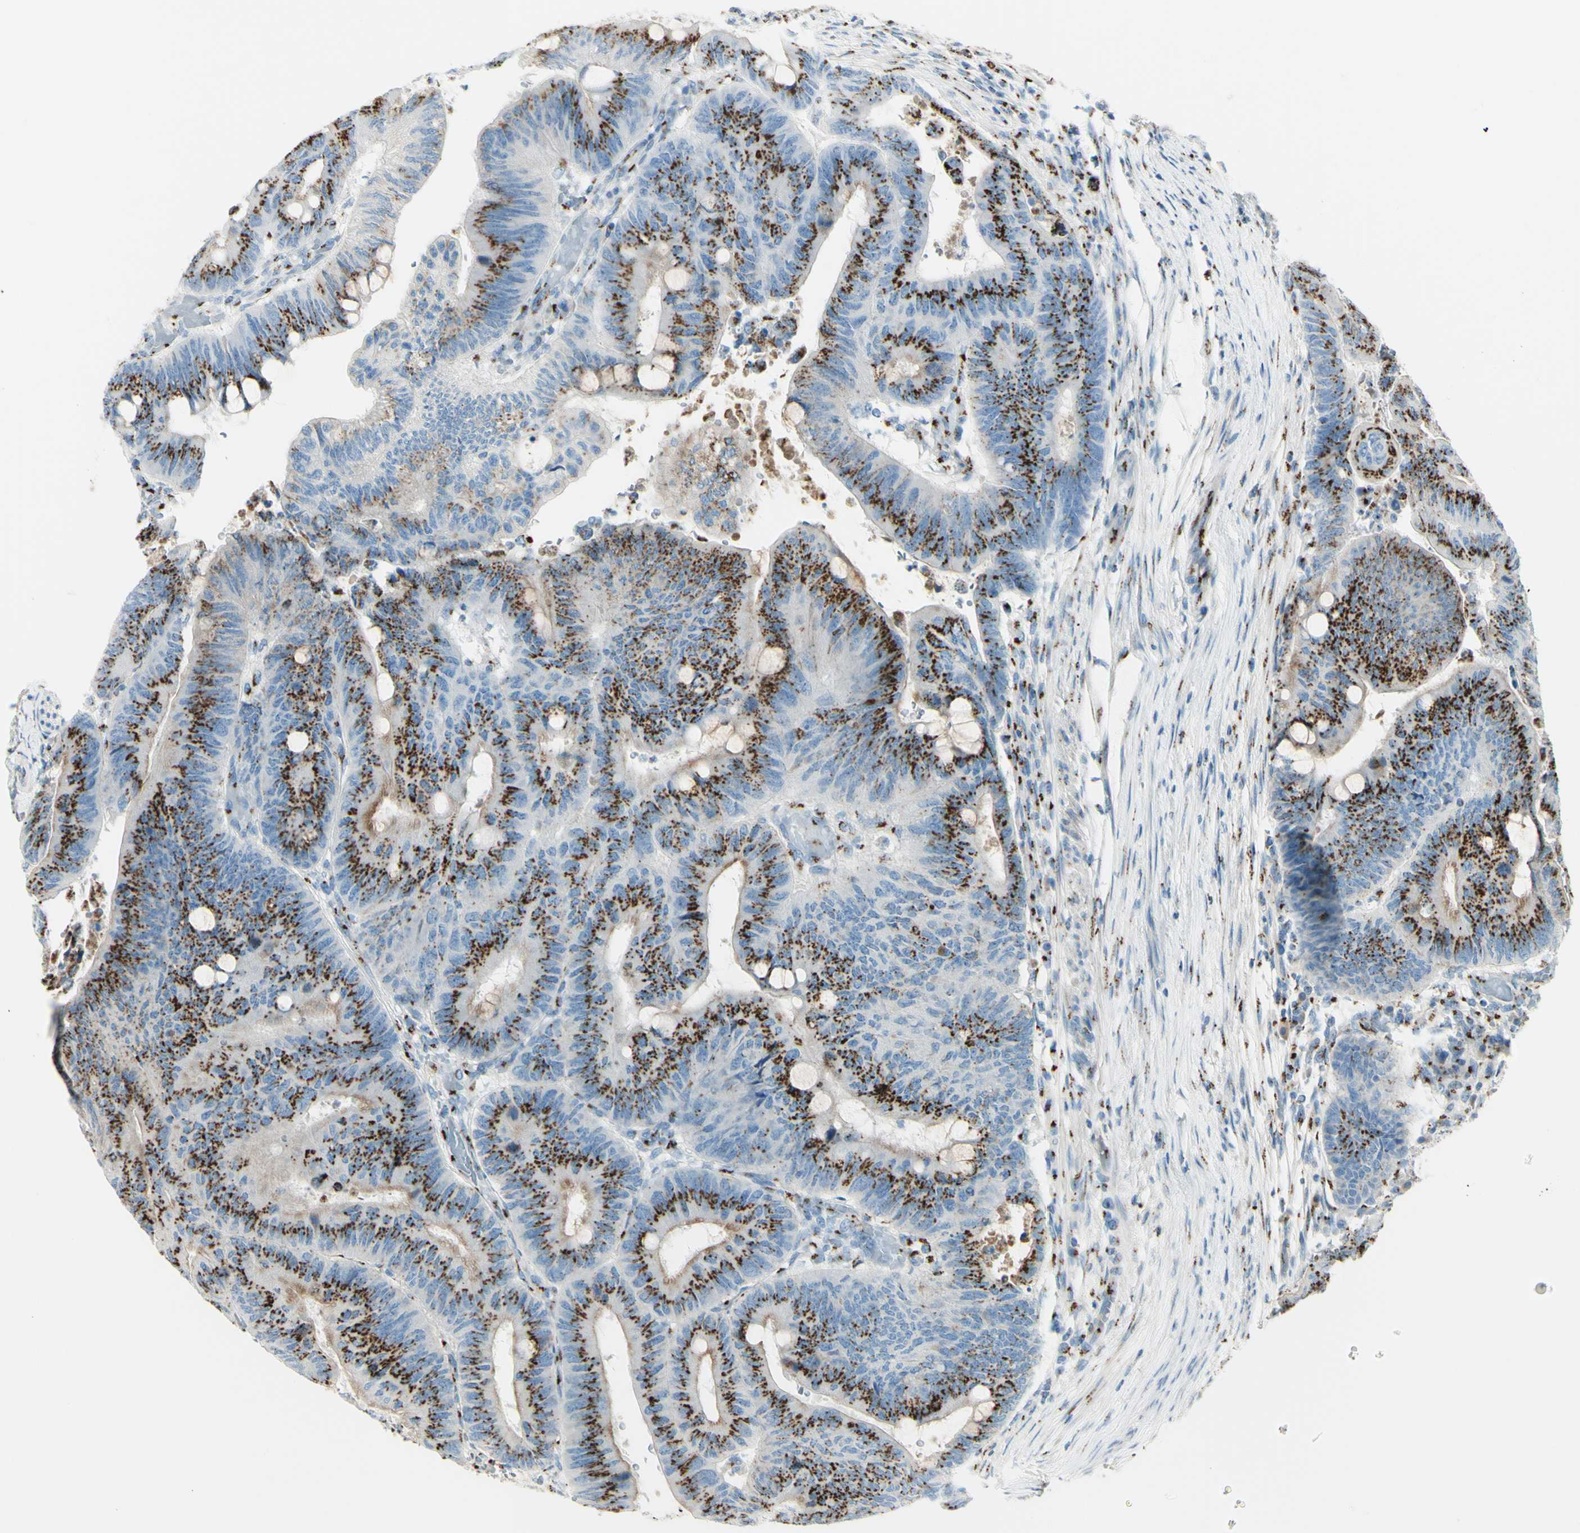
{"staining": {"intensity": "strong", "quantity": ">75%", "location": "cytoplasmic/membranous"}, "tissue": "colorectal cancer", "cell_type": "Tumor cells", "image_type": "cancer", "snomed": [{"axis": "morphology", "description": "Normal tissue, NOS"}, {"axis": "morphology", "description": "Adenocarcinoma, NOS"}, {"axis": "topography", "description": "Rectum"}, {"axis": "topography", "description": "Peripheral nerve tissue"}], "caption": "Brown immunohistochemical staining in adenocarcinoma (colorectal) exhibits strong cytoplasmic/membranous expression in approximately >75% of tumor cells.", "gene": "B4GALT1", "patient": {"sex": "male", "age": 92}}